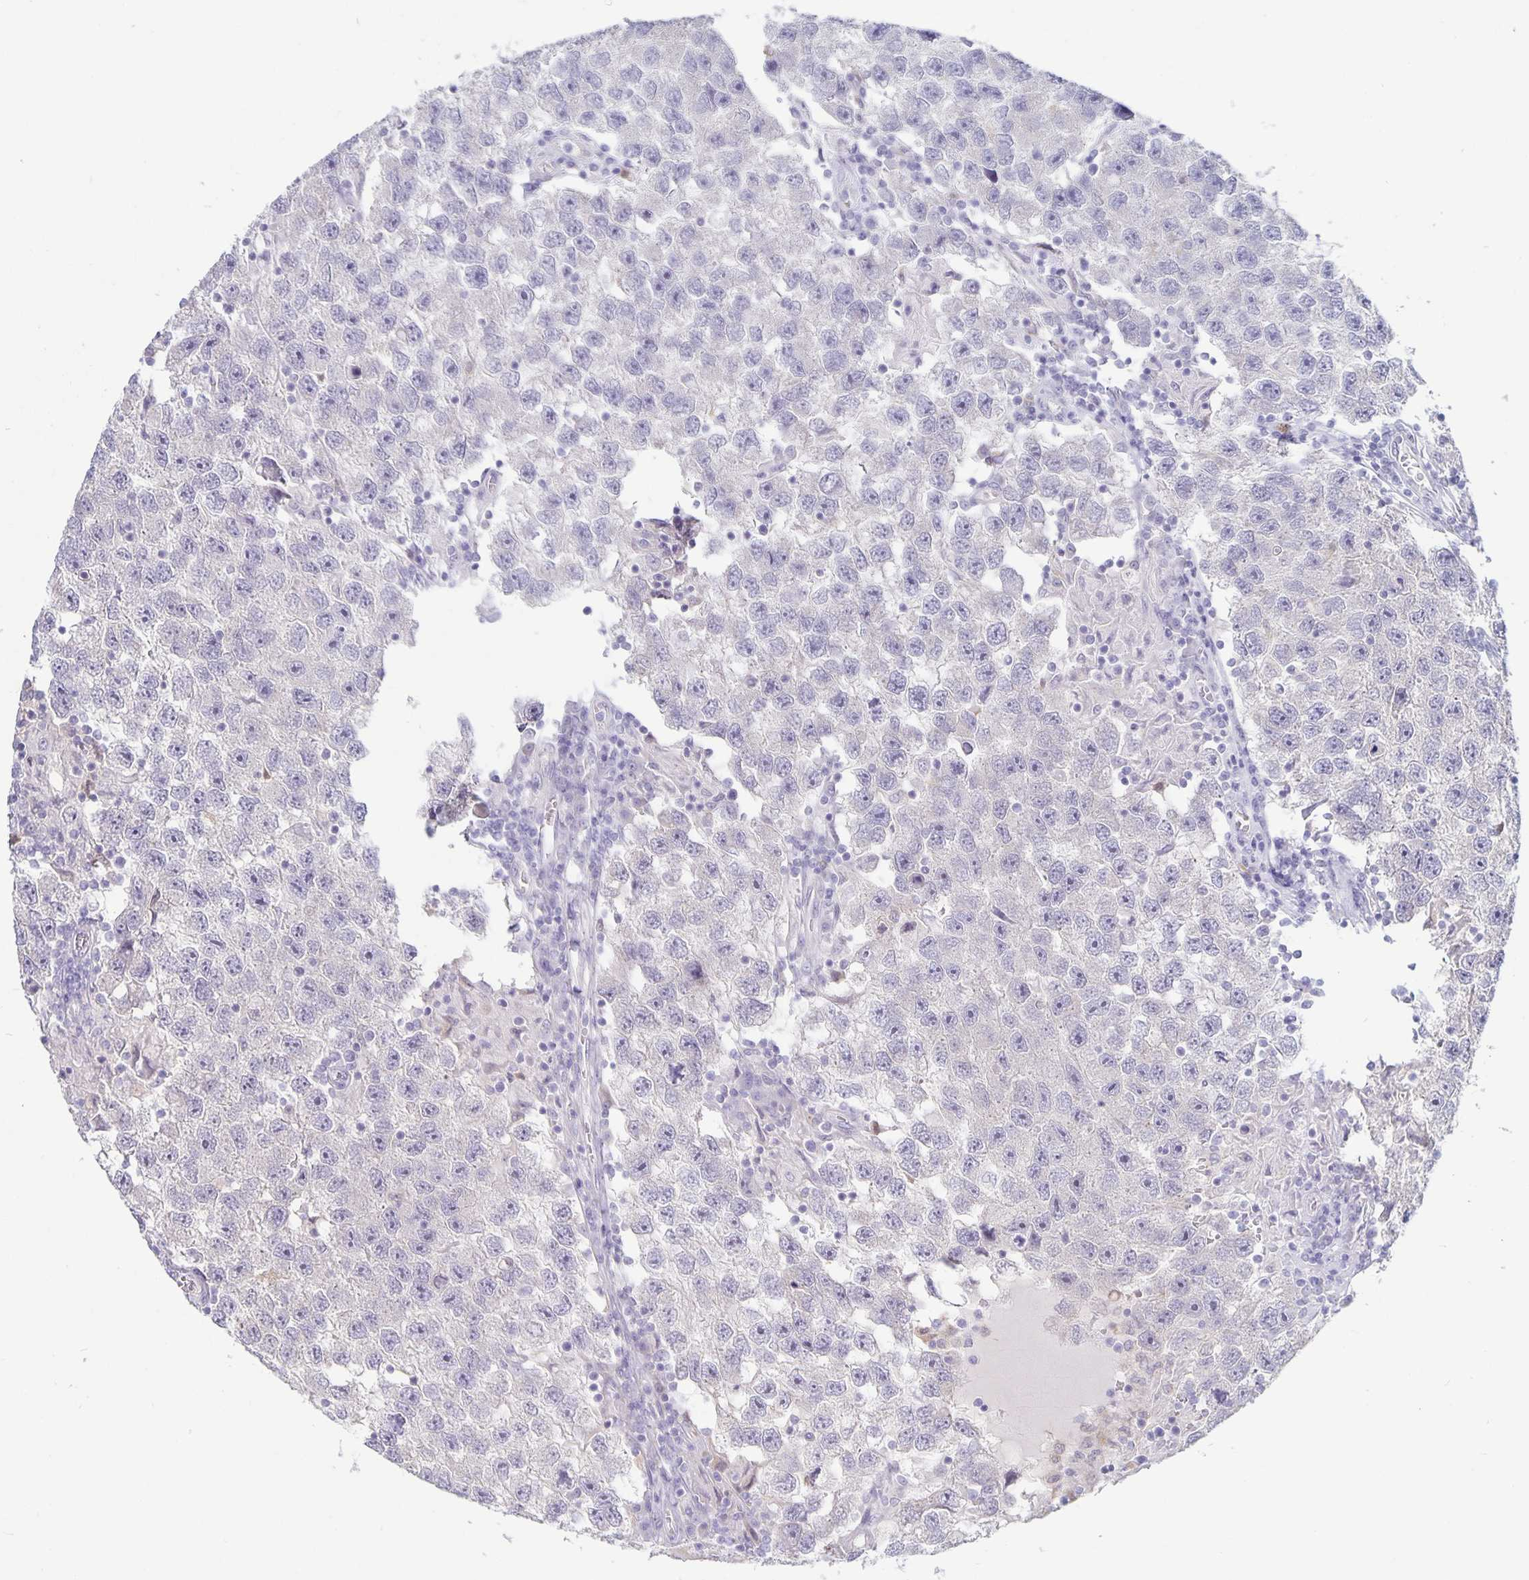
{"staining": {"intensity": "negative", "quantity": "none", "location": "none"}, "tissue": "testis cancer", "cell_type": "Tumor cells", "image_type": "cancer", "snomed": [{"axis": "morphology", "description": "Seminoma, NOS"}, {"axis": "topography", "description": "Testis"}], "caption": "Seminoma (testis) was stained to show a protein in brown. There is no significant staining in tumor cells. (Stains: DAB (3,3'-diaminobenzidine) IHC with hematoxylin counter stain, Microscopy: brightfield microscopy at high magnification).", "gene": "PLCB3", "patient": {"sex": "male", "age": 26}}